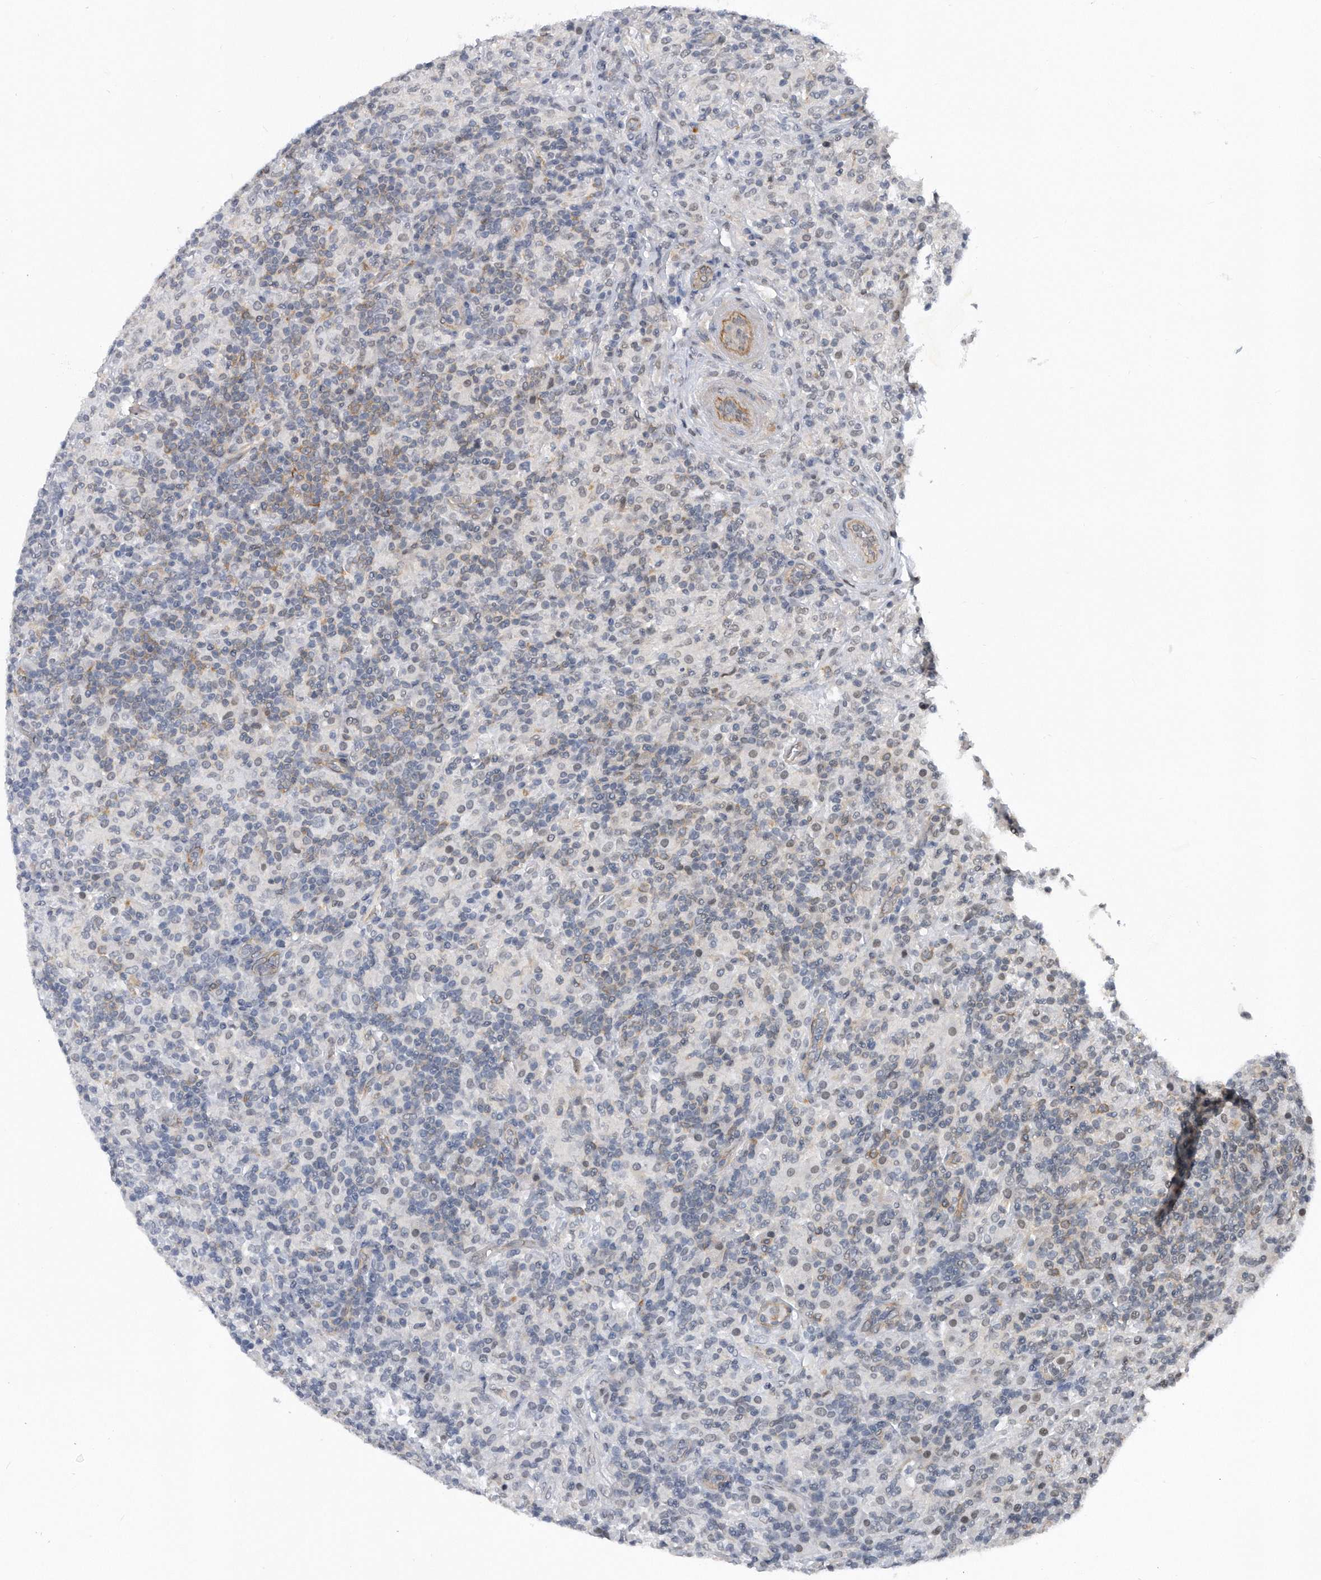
{"staining": {"intensity": "negative", "quantity": "none", "location": "none"}, "tissue": "lymphoma", "cell_type": "Tumor cells", "image_type": "cancer", "snomed": [{"axis": "morphology", "description": "Hodgkin's disease, NOS"}, {"axis": "topography", "description": "Lymph node"}], "caption": "Tumor cells show no significant expression in lymphoma.", "gene": "TP53INP1", "patient": {"sex": "male", "age": 70}}